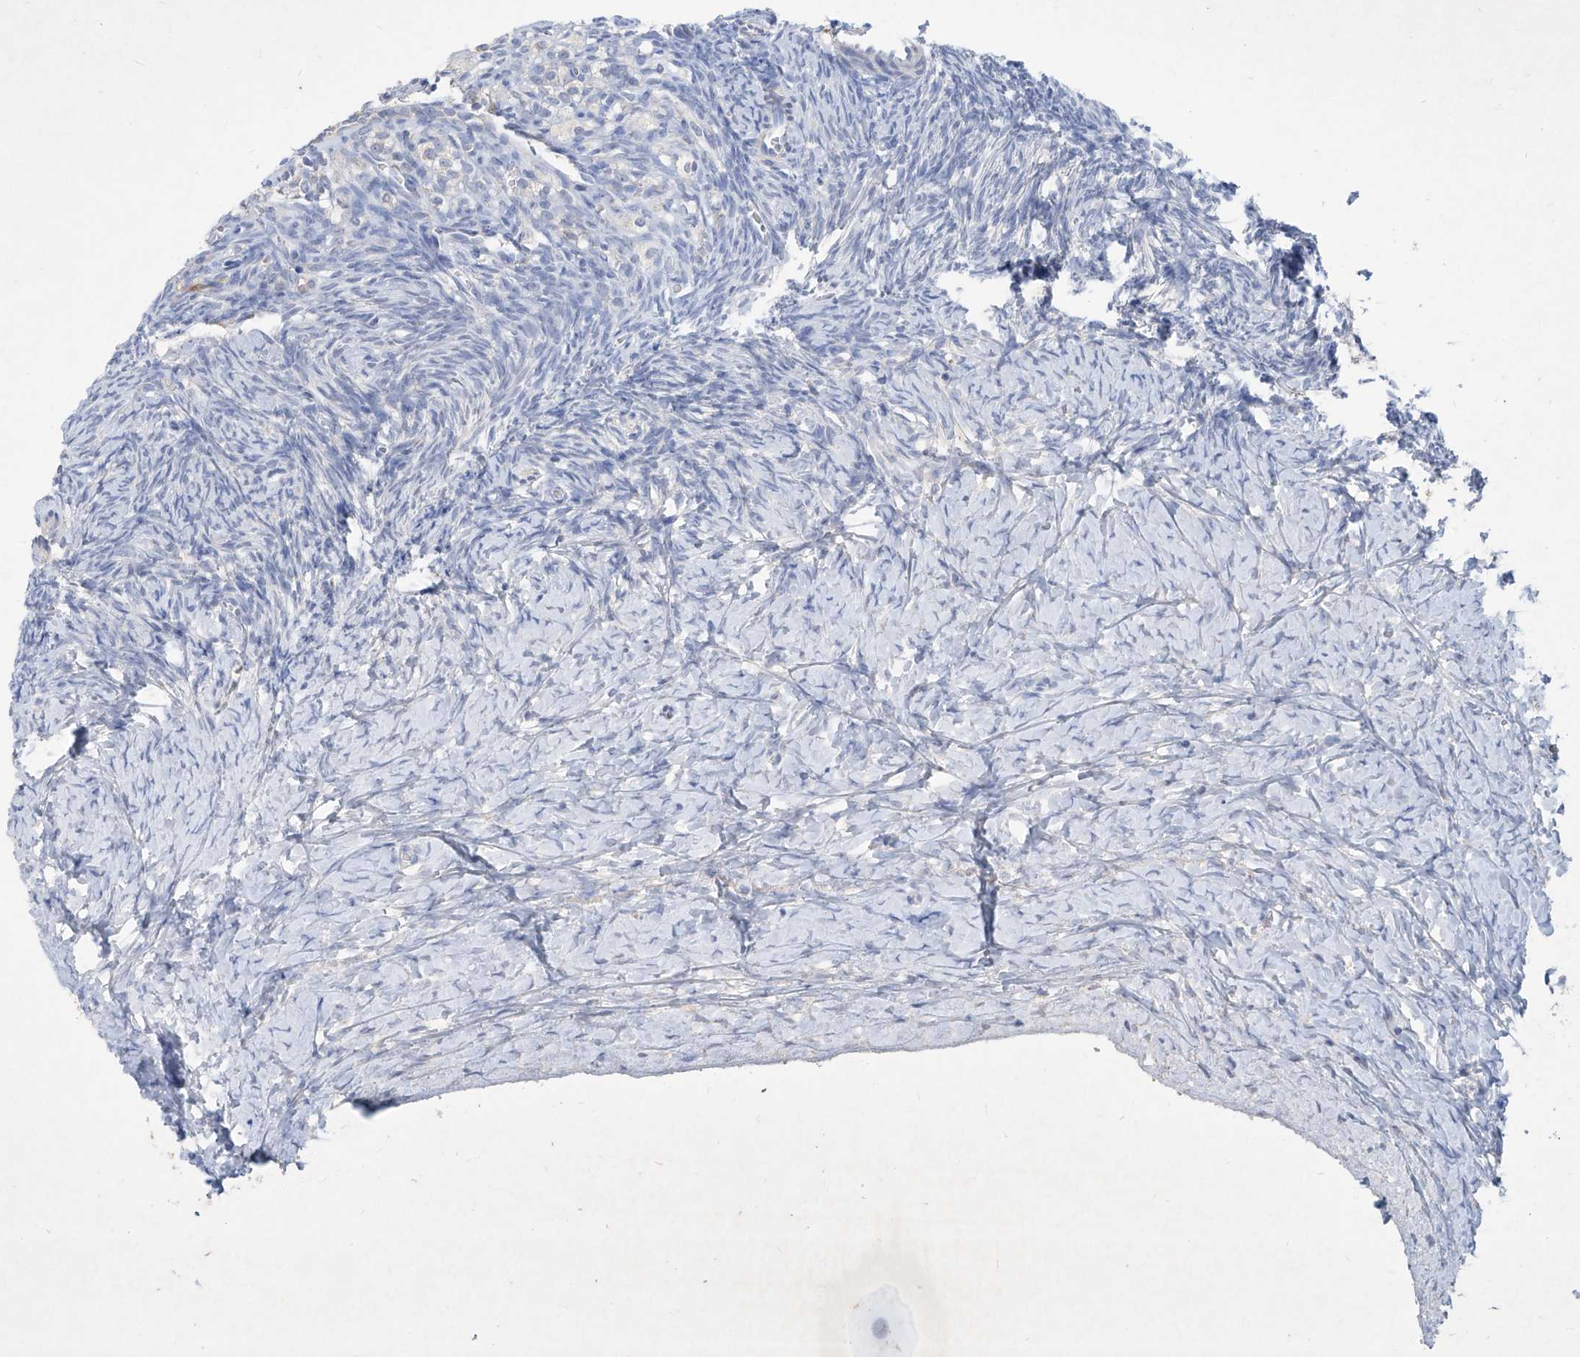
{"staining": {"intensity": "negative", "quantity": "none", "location": "none"}, "tissue": "ovary", "cell_type": "Follicle cells", "image_type": "normal", "snomed": [{"axis": "morphology", "description": "Normal tissue, NOS"}, {"axis": "morphology", "description": "Developmental malformation"}, {"axis": "topography", "description": "Ovary"}], "caption": "Follicle cells show no significant positivity in normal ovary.", "gene": "ASNS", "patient": {"sex": "female", "age": 39}}